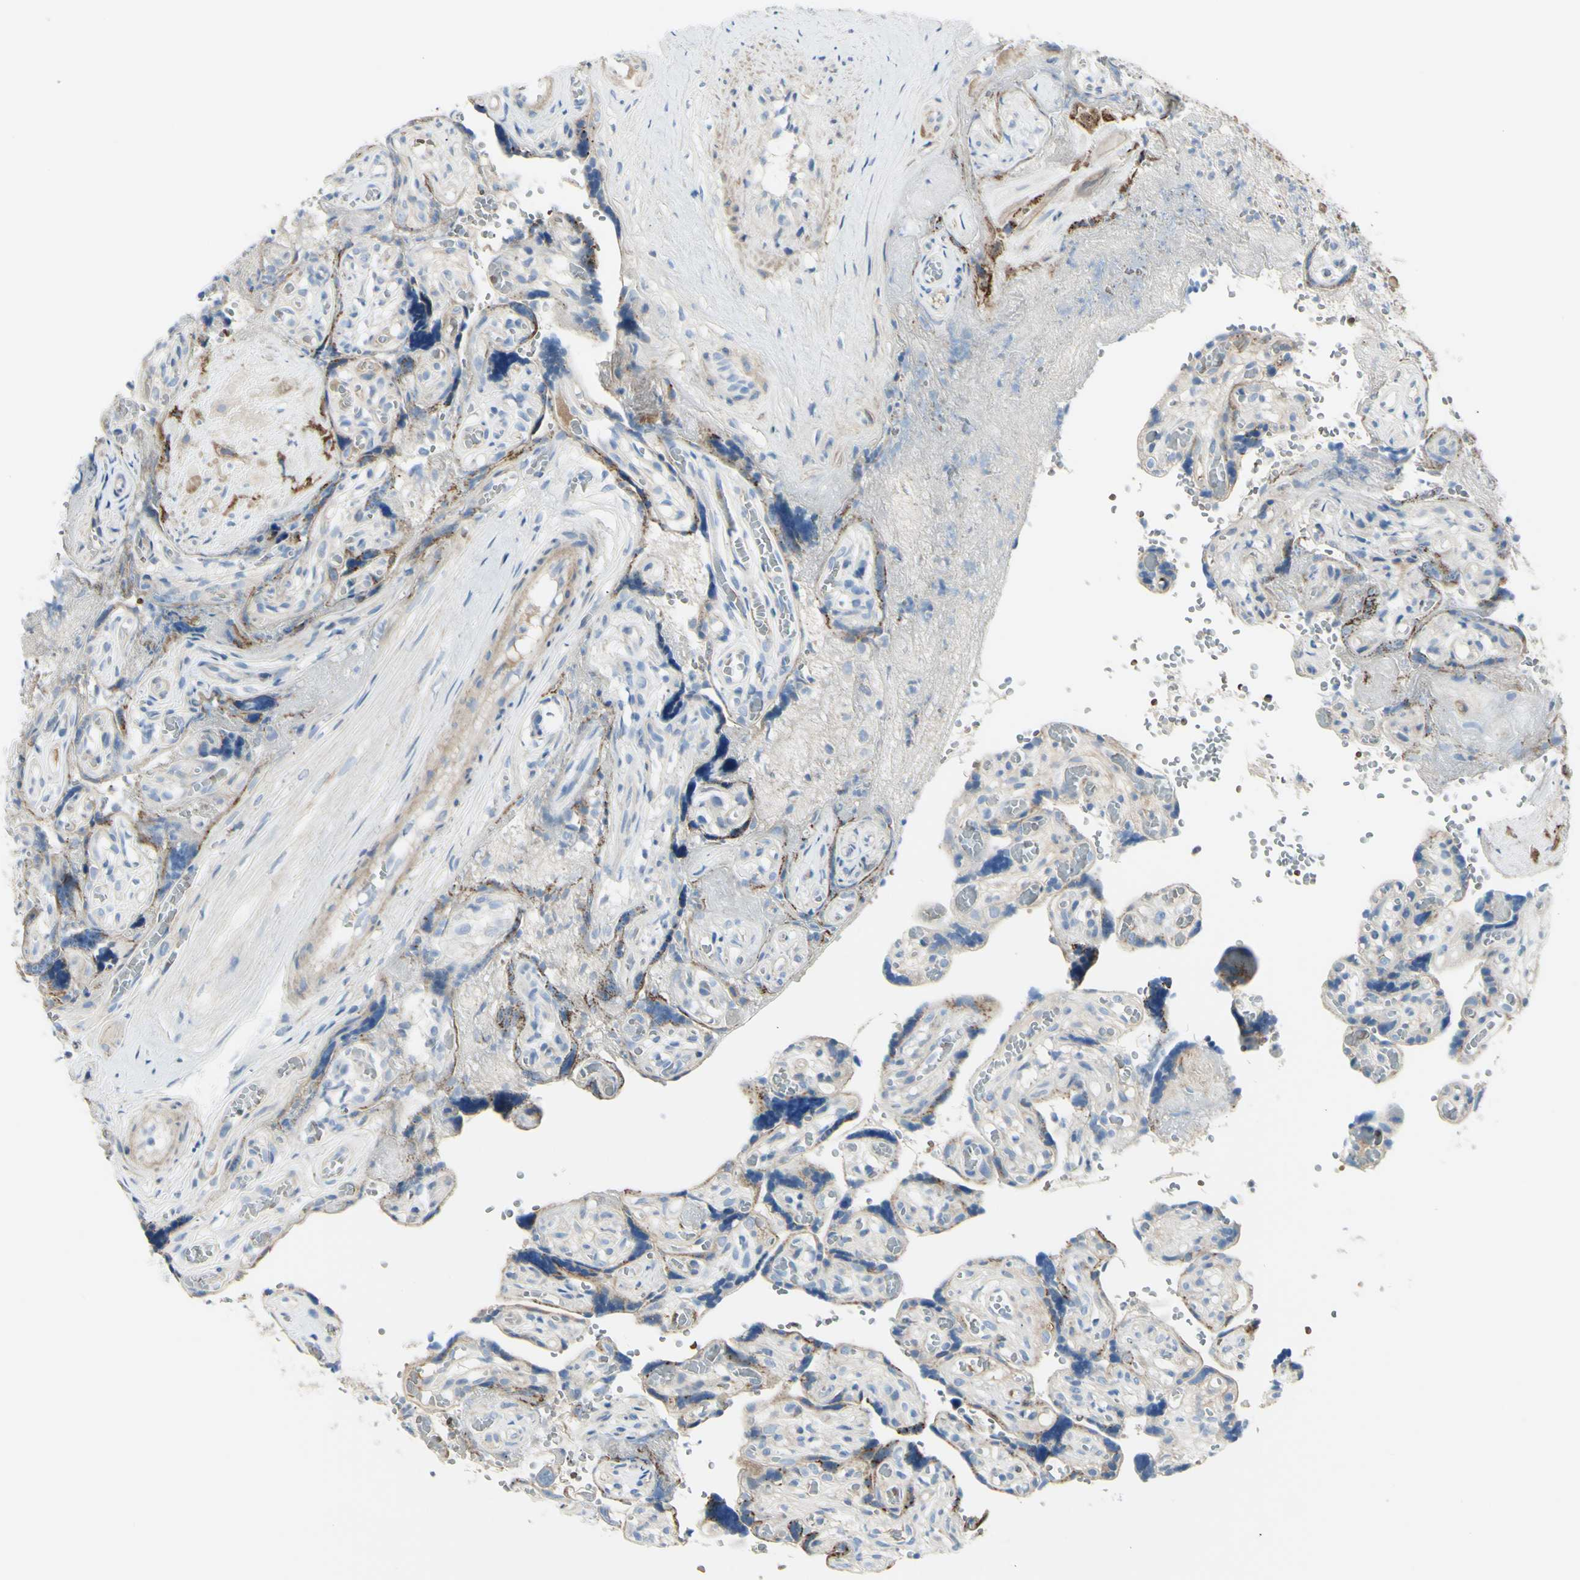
{"staining": {"intensity": "negative", "quantity": "none", "location": "none"}, "tissue": "placenta", "cell_type": "Decidual cells", "image_type": "normal", "snomed": [{"axis": "morphology", "description": "Normal tissue, NOS"}, {"axis": "topography", "description": "Placenta"}], "caption": "Photomicrograph shows no protein positivity in decidual cells of normal placenta.", "gene": "NCBP2L", "patient": {"sex": "female", "age": 30}}